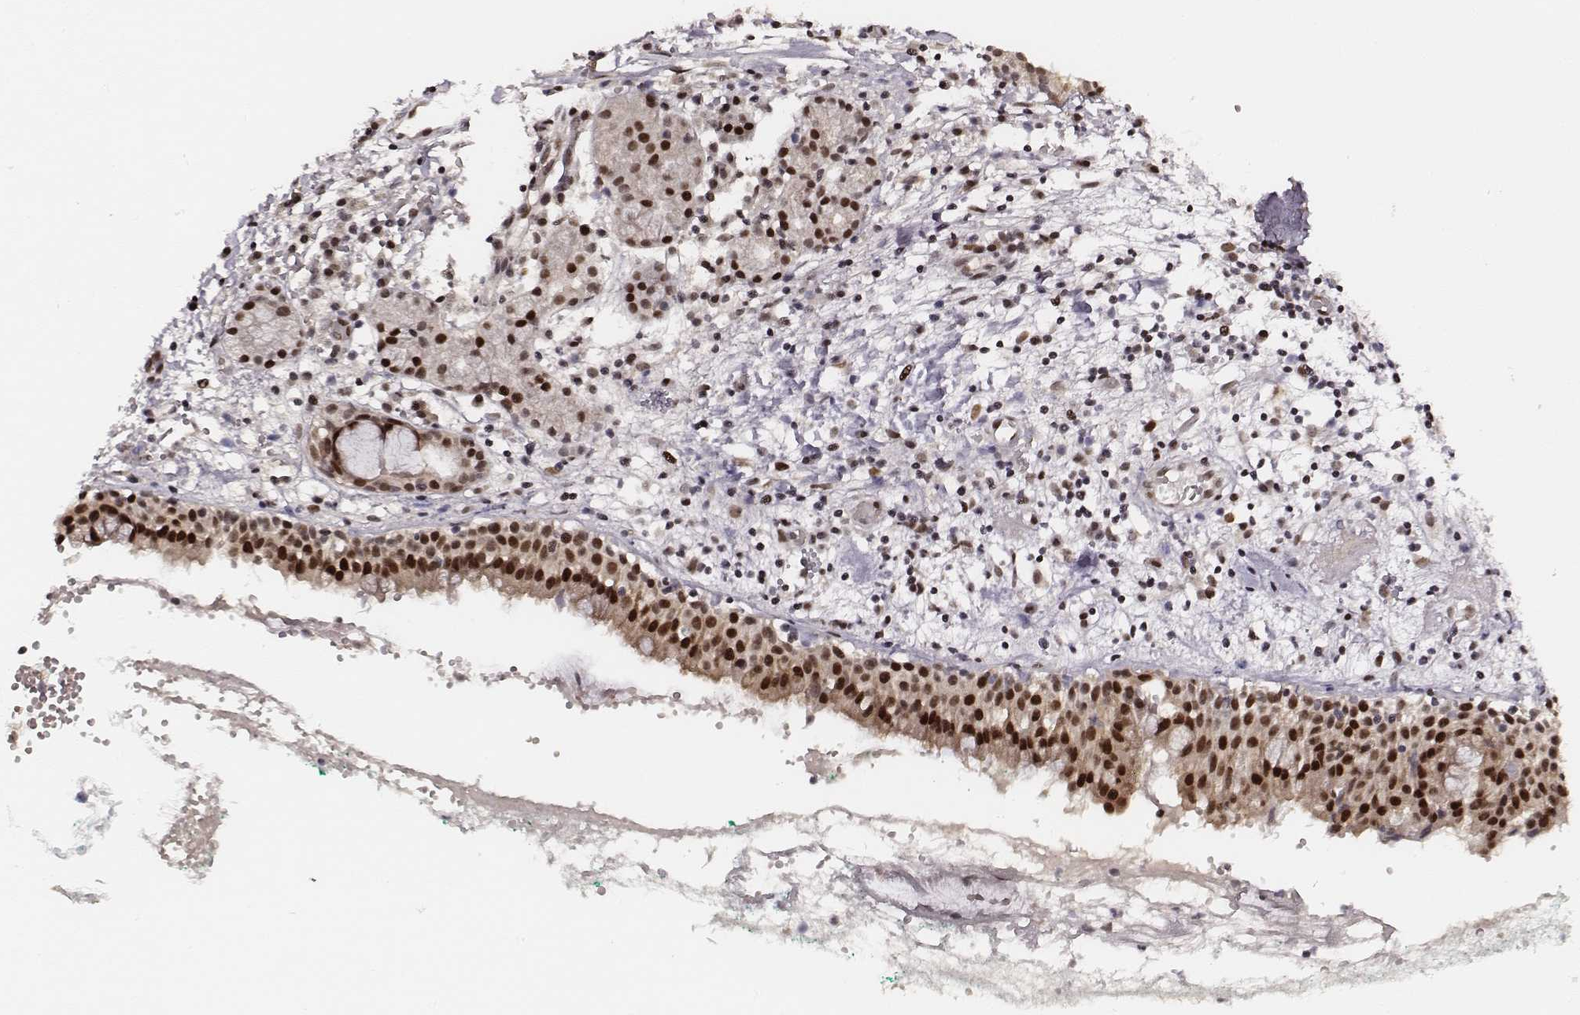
{"staining": {"intensity": "strong", "quantity": ">75%", "location": "nuclear"}, "tissue": "nasopharynx", "cell_type": "Respiratory epithelial cells", "image_type": "normal", "snomed": [{"axis": "morphology", "description": "Normal tissue, NOS"}, {"axis": "morphology", "description": "Basal cell carcinoma"}, {"axis": "topography", "description": "Cartilage tissue"}, {"axis": "topography", "description": "Nasopharynx"}, {"axis": "topography", "description": "Oral tissue"}], "caption": "Immunohistochemistry (IHC) (DAB (3,3'-diaminobenzidine)) staining of unremarkable nasopharynx reveals strong nuclear protein expression in about >75% of respiratory epithelial cells.", "gene": "PPARA", "patient": {"sex": "female", "age": 77}}